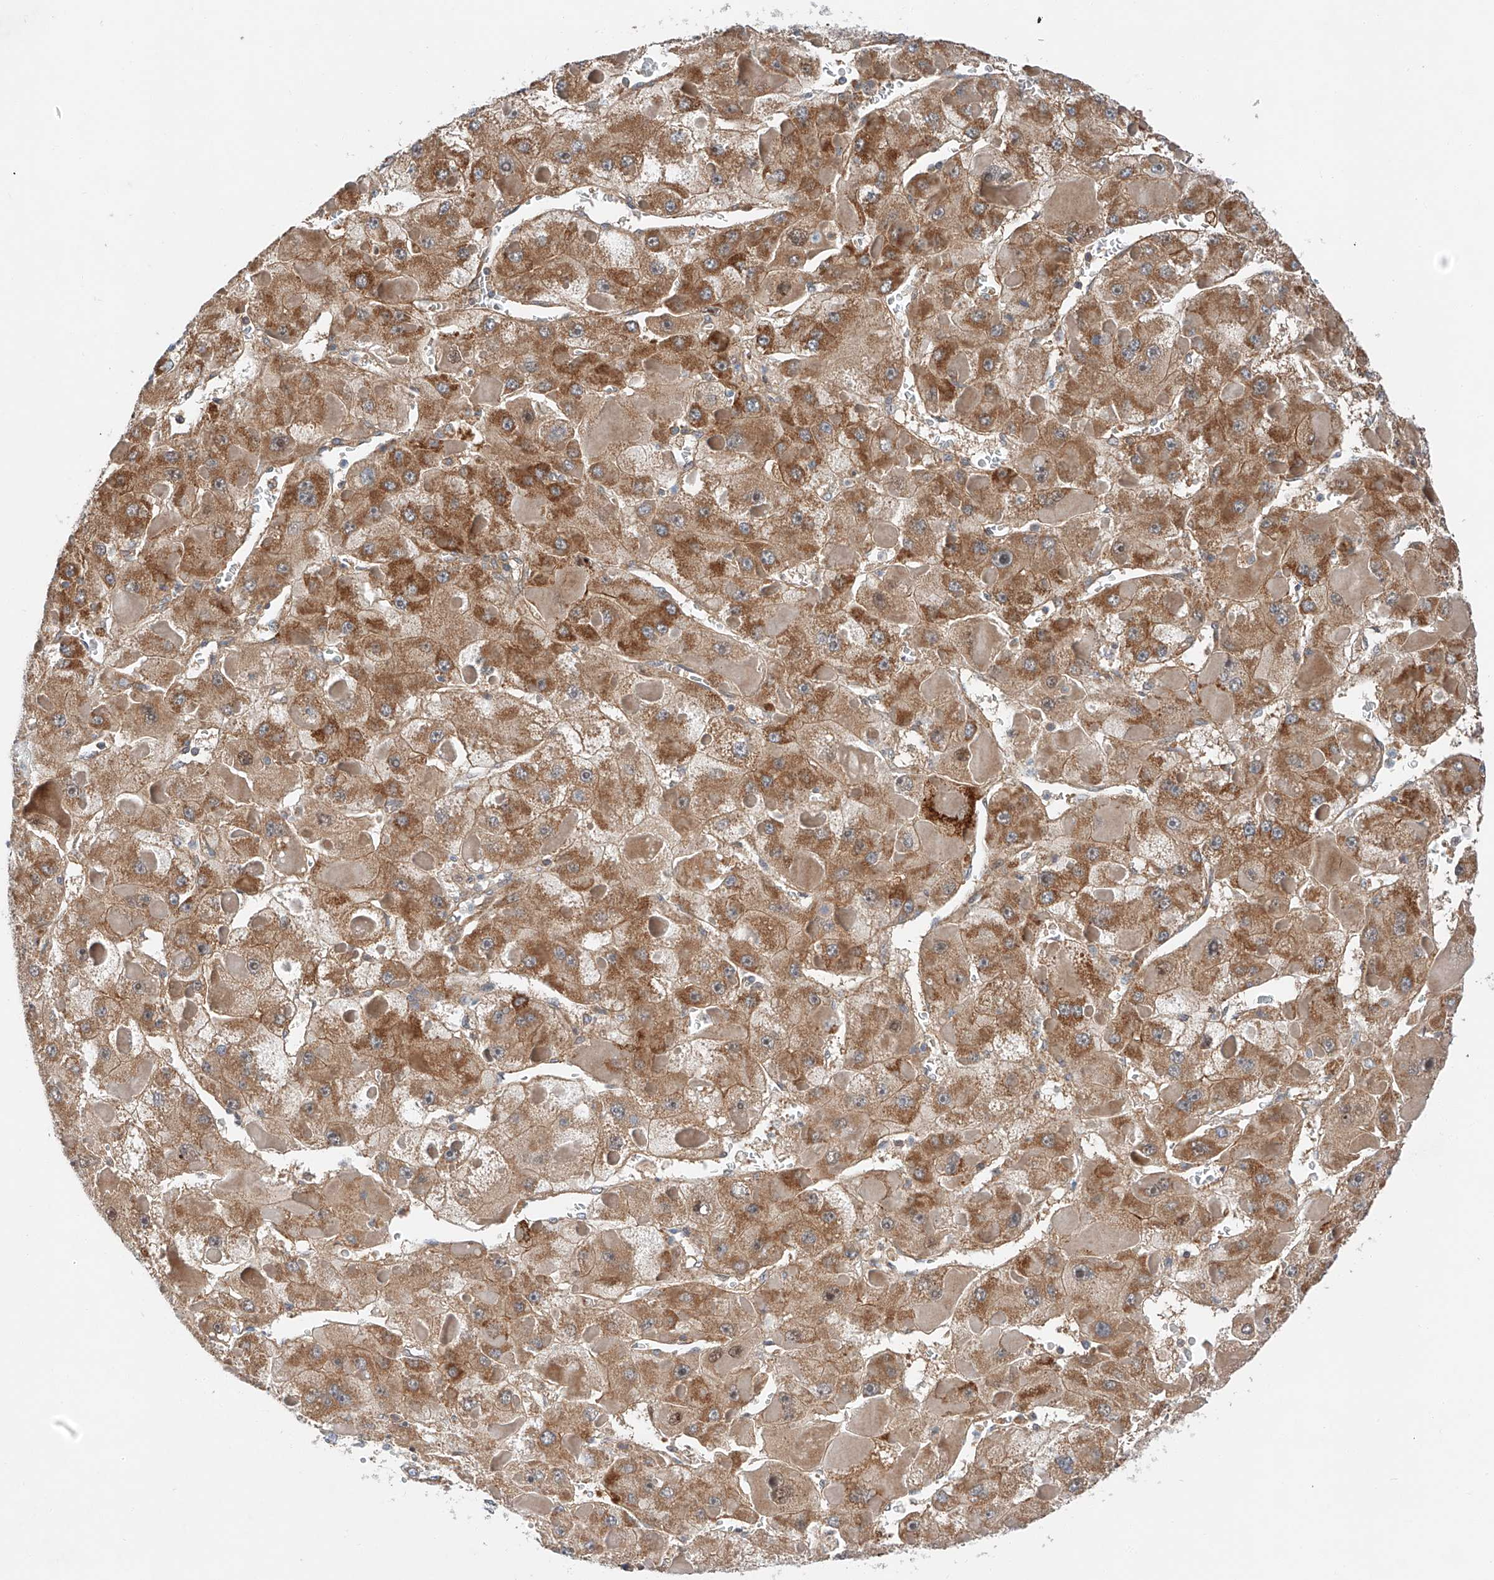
{"staining": {"intensity": "moderate", "quantity": ">75%", "location": "cytoplasmic/membranous"}, "tissue": "liver cancer", "cell_type": "Tumor cells", "image_type": "cancer", "snomed": [{"axis": "morphology", "description": "Carcinoma, Hepatocellular, NOS"}, {"axis": "topography", "description": "Liver"}], "caption": "Hepatocellular carcinoma (liver) tissue displays moderate cytoplasmic/membranous expression in about >75% of tumor cells", "gene": "RUSC1", "patient": {"sex": "female", "age": 73}}